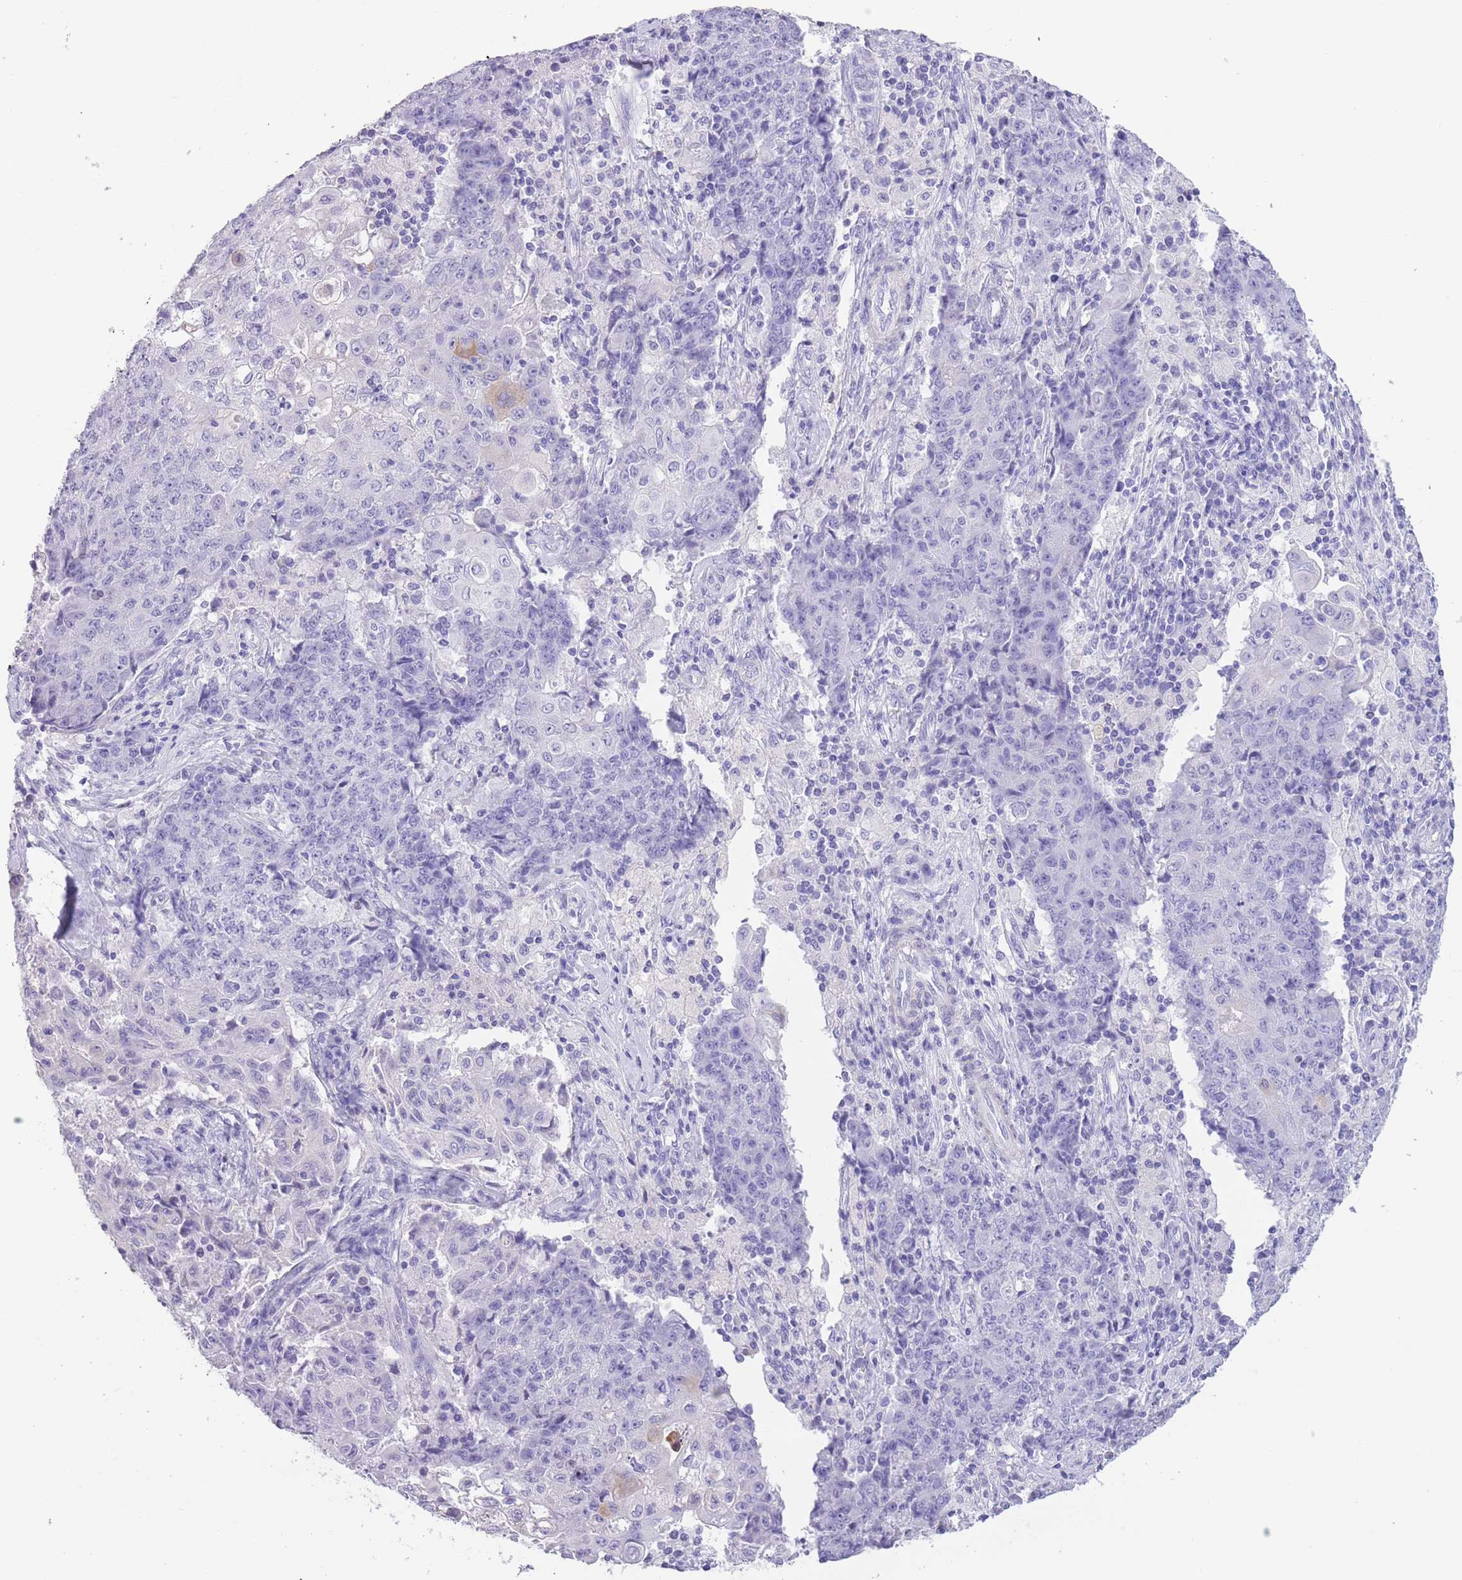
{"staining": {"intensity": "negative", "quantity": "none", "location": "none"}, "tissue": "ovarian cancer", "cell_type": "Tumor cells", "image_type": "cancer", "snomed": [{"axis": "morphology", "description": "Carcinoma, endometroid"}, {"axis": "topography", "description": "Ovary"}], "caption": "Immunohistochemistry (IHC) image of neoplastic tissue: human ovarian cancer stained with DAB (3,3'-diaminobenzidine) demonstrates no significant protein expression in tumor cells. The staining was performed using DAB to visualize the protein expression in brown, while the nuclei were stained in blue with hematoxylin (Magnification: 20x).", "gene": "RAI2", "patient": {"sex": "female", "age": 42}}